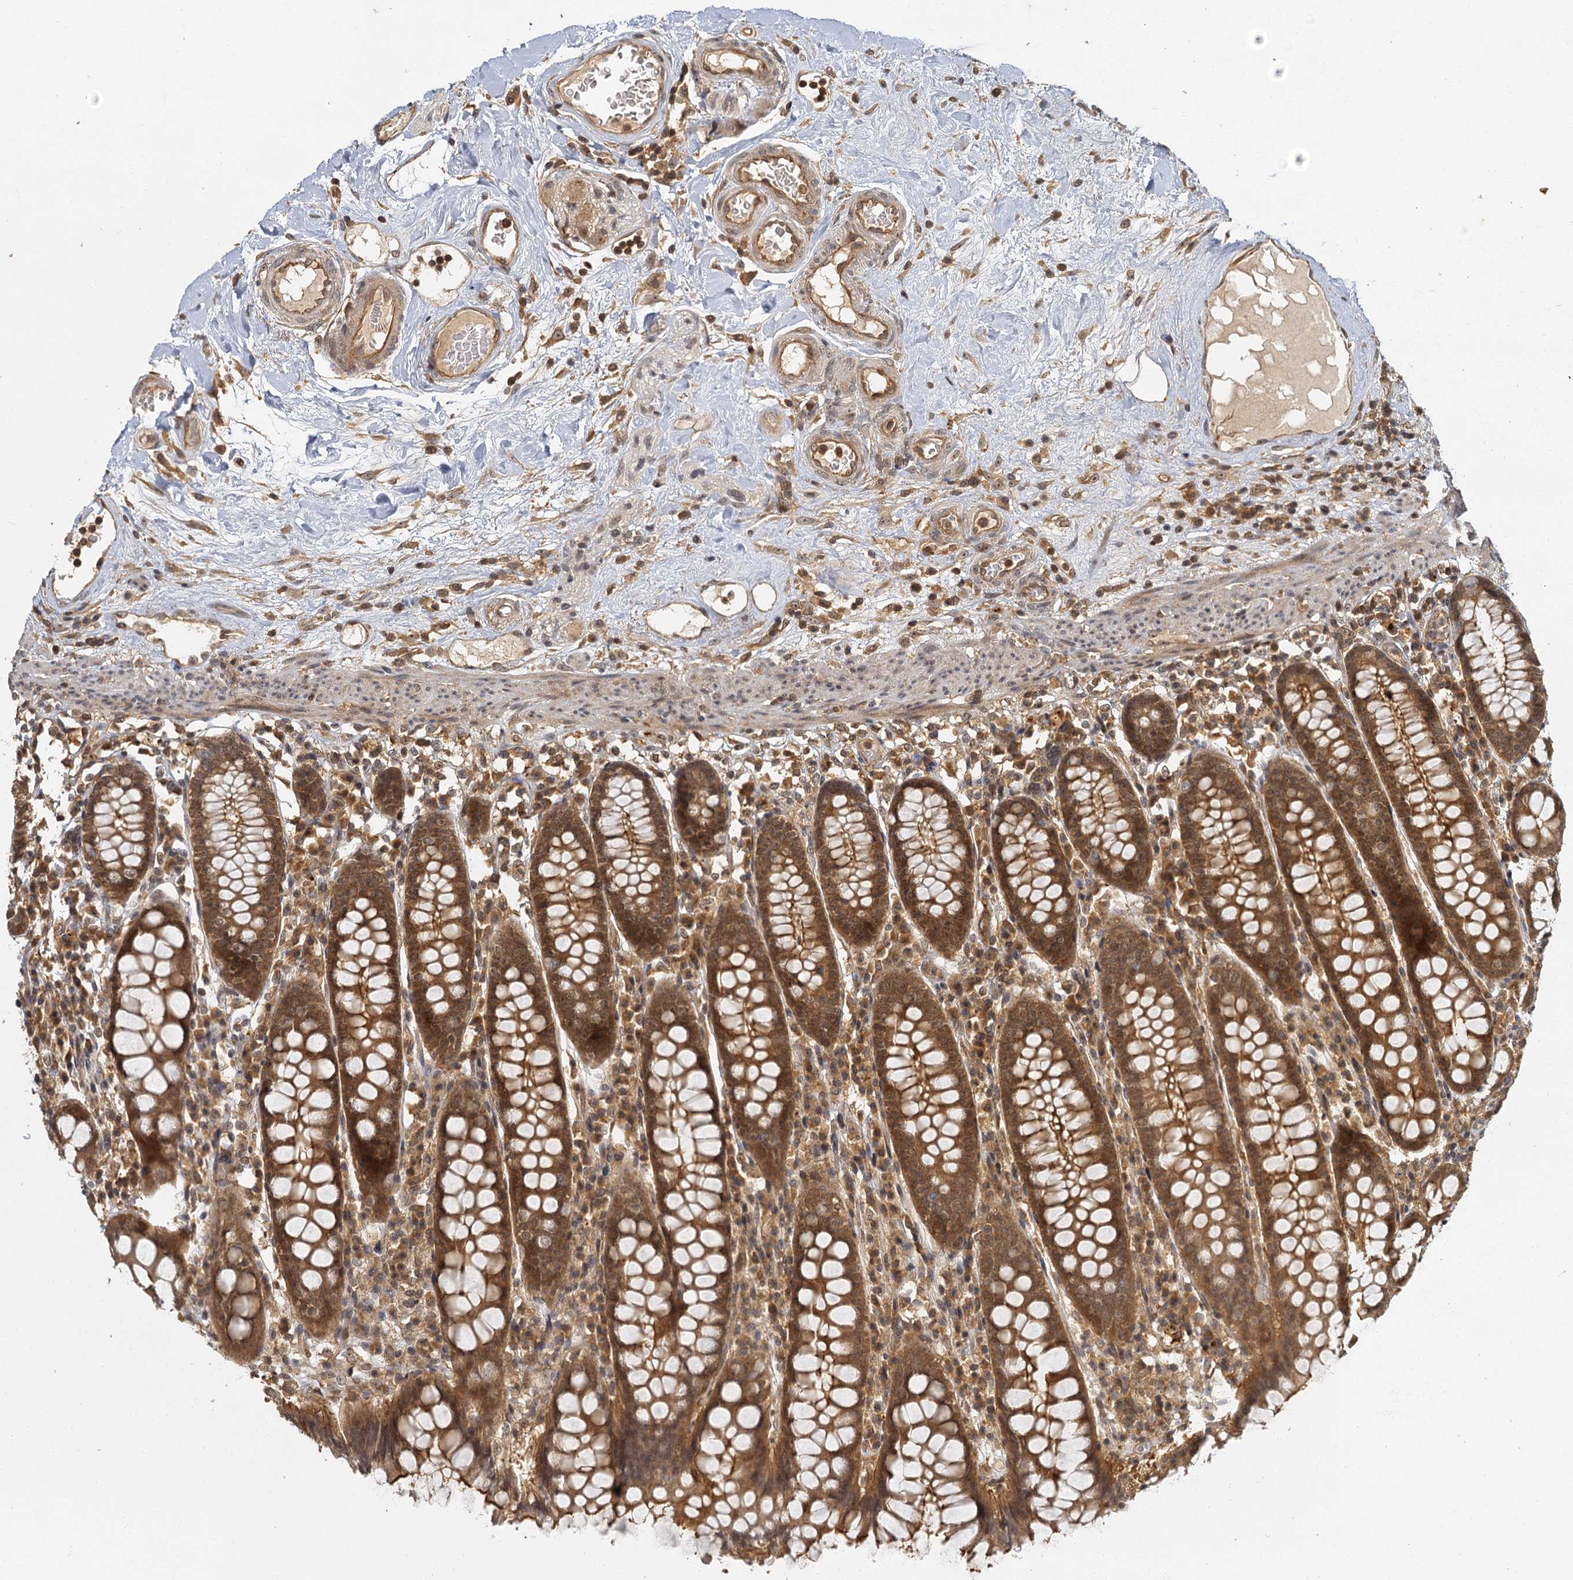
{"staining": {"intensity": "moderate", "quantity": ">75%", "location": "cytoplasmic/membranous,nuclear"}, "tissue": "colon", "cell_type": "Endothelial cells", "image_type": "normal", "snomed": [{"axis": "morphology", "description": "Normal tissue, NOS"}, {"axis": "topography", "description": "Colon"}], "caption": "Unremarkable colon displays moderate cytoplasmic/membranous,nuclear staining in about >75% of endothelial cells Using DAB (3,3'-diaminobenzidine) (brown) and hematoxylin (blue) stains, captured at high magnification using brightfield microscopy..", "gene": "ZNF549", "patient": {"sex": "female", "age": 79}}